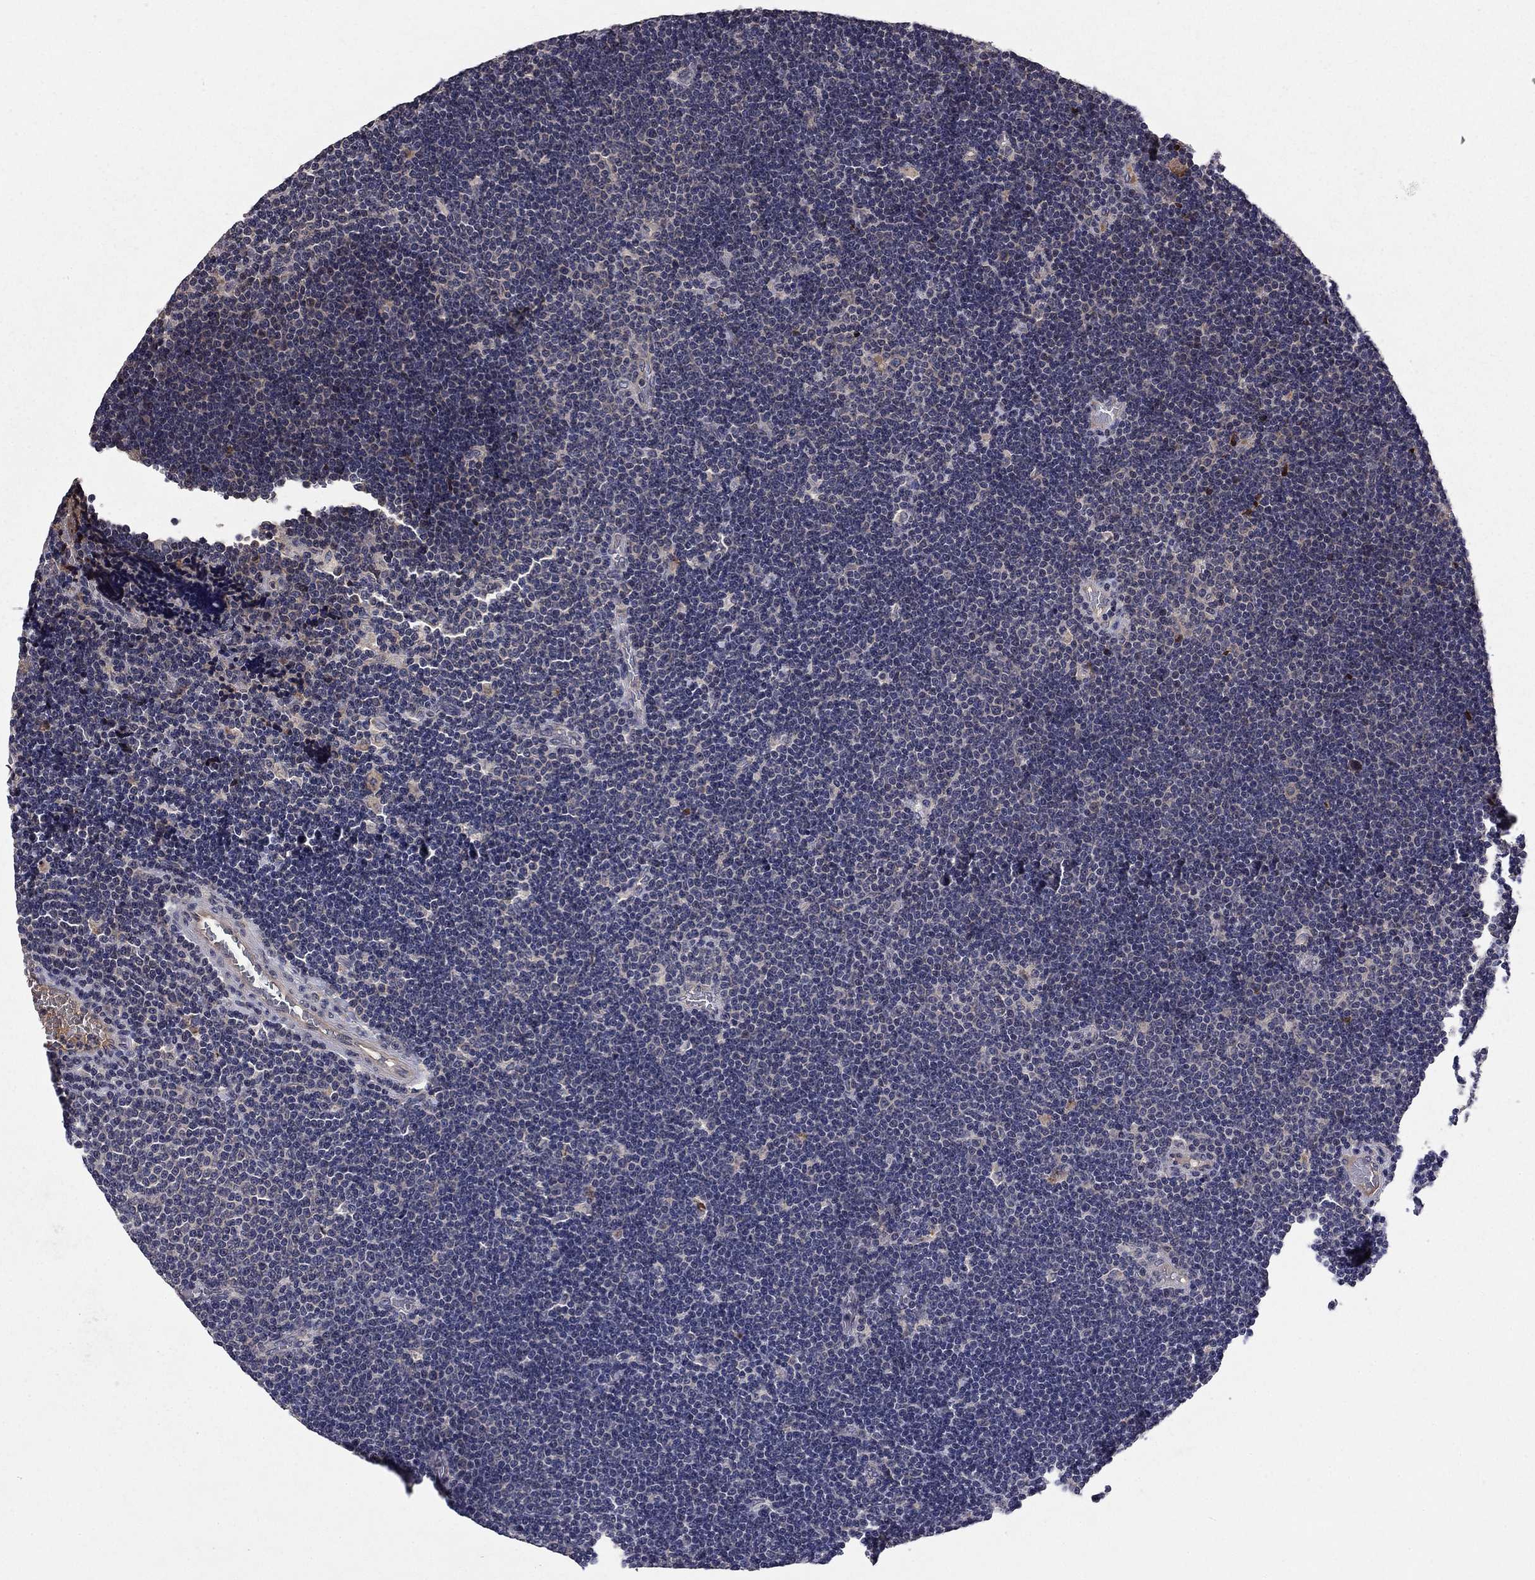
{"staining": {"intensity": "negative", "quantity": "none", "location": "none"}, "tissue": "lymphoma", "cell_type": "Tumor cells", "image_type": "cancer", "snomed": [{"axis": "morphology", "description": "Malignant lymphoma, non-Hodgkin's type, Low grade"}, {"axis": "topography", "description": "Brain"}], "caption": "DAB (3,3'-diaminobenzidine) immunohistochemical staining of lymphoma displays no significant positivity in tumor cells.", "gene": "PROS1", "patient": {"sex": "female", "age": 66}}